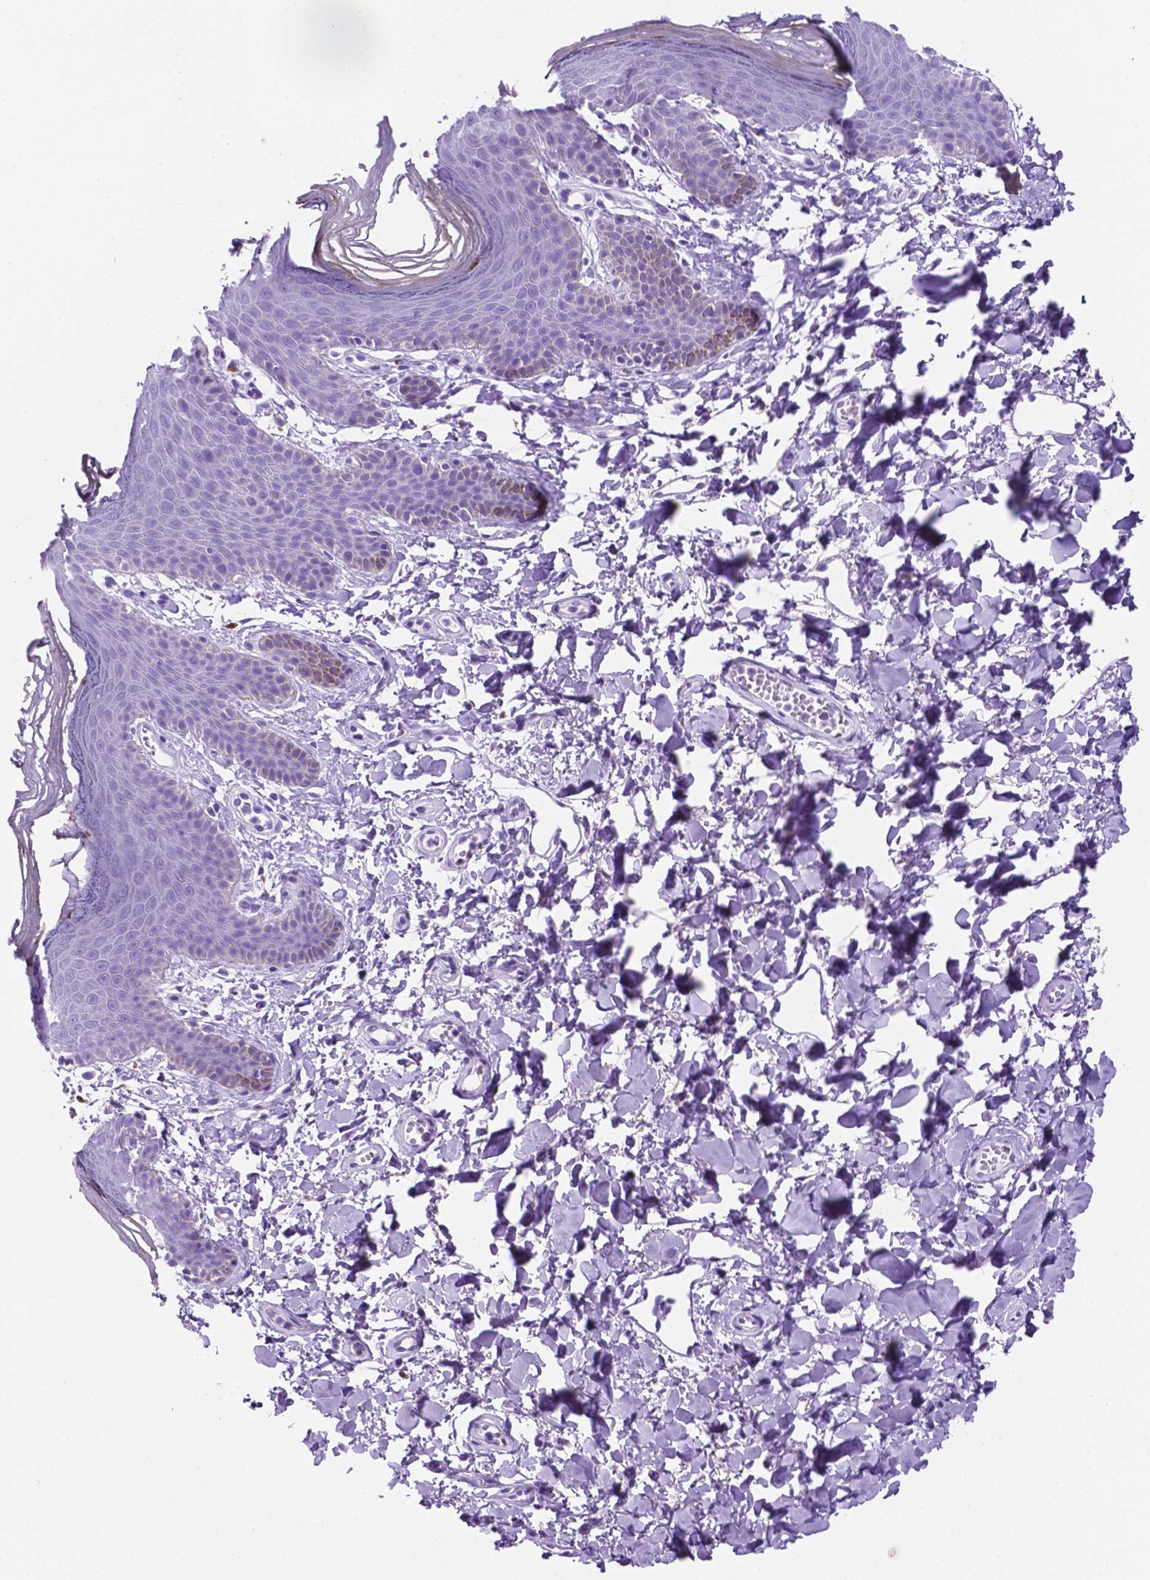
{"staining": {"intensity": "negative", "quantity": "none", "location": "none"}, "tissue": "skin", "cell_type": "Epidermal cells", "image_type": "normal", "snomed": [{"axis": "morphology", "description": "Normal tissue, NOS"}, {"axis": "topography", "description": "Anal"}], "caption": "Skin stained for a protein using IHC demonstrates no positivity epidermal cells.", "gene": "C17orf107", "patient": {"sex": "male", "age": 53}}